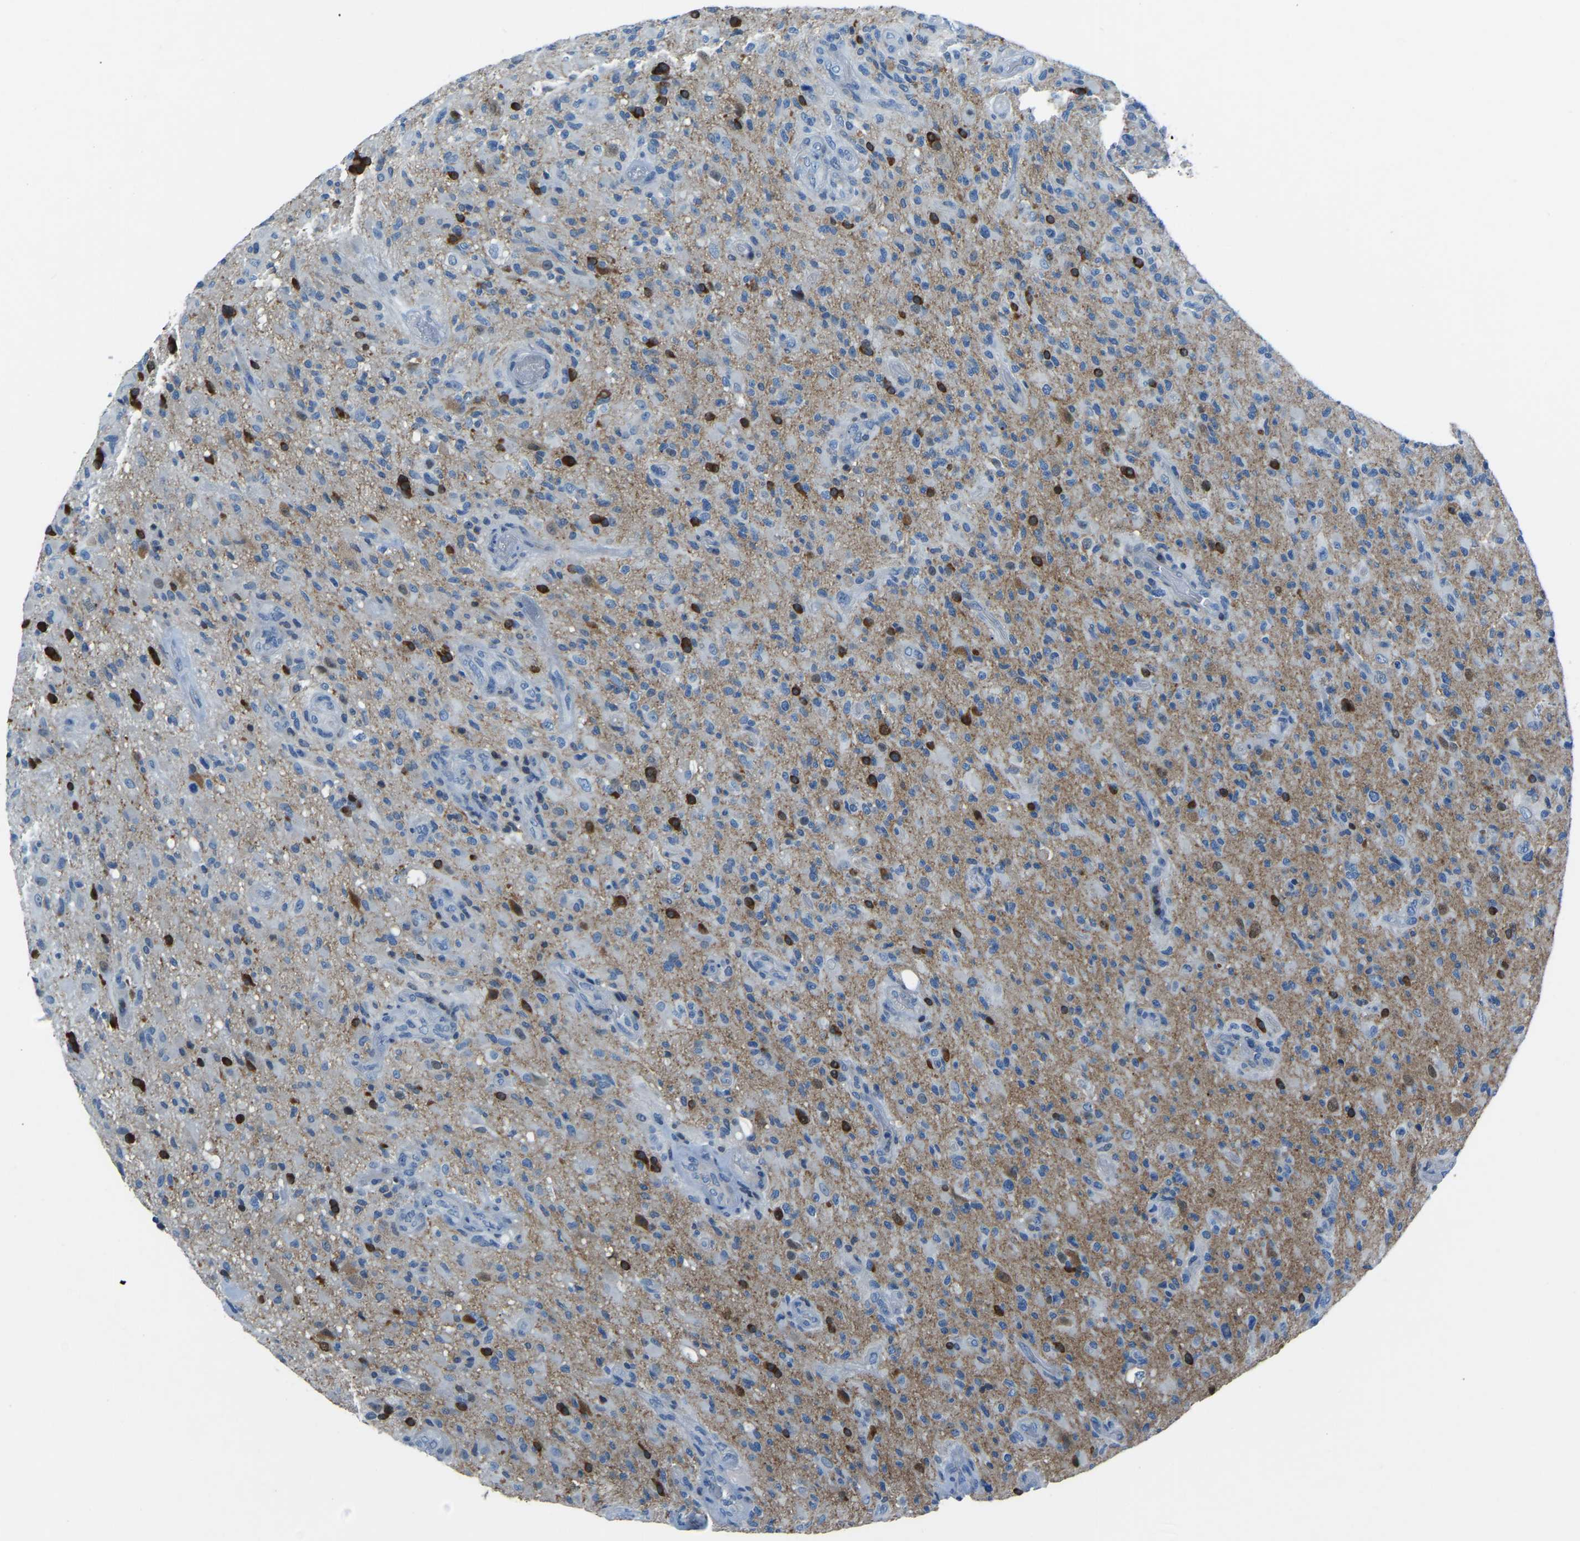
{"staining": {"intensity": "strong", "quantity": "<25%", "location": "cytoplasmic/membranous"}, "tissue": "glioma", "cell_type": "Tumor cells", "image_type": "cancer", "snomed": [{"axis": "morphology", "description": "Glioma, malignant, High grade"}, {"axis": "topography", "description": "Brain"}], "caption": "An immunohistochemistry micrograph of tumor tissue is shown. Protein staining in brown shows strong cytoplasmic/membranous positivity in malignant high-grade glioma within tumor cells. (IHC, brightfield microscopy, high magnification).", "gene": "XIRP1", "patient": {"sex": "male", "age": 71}}